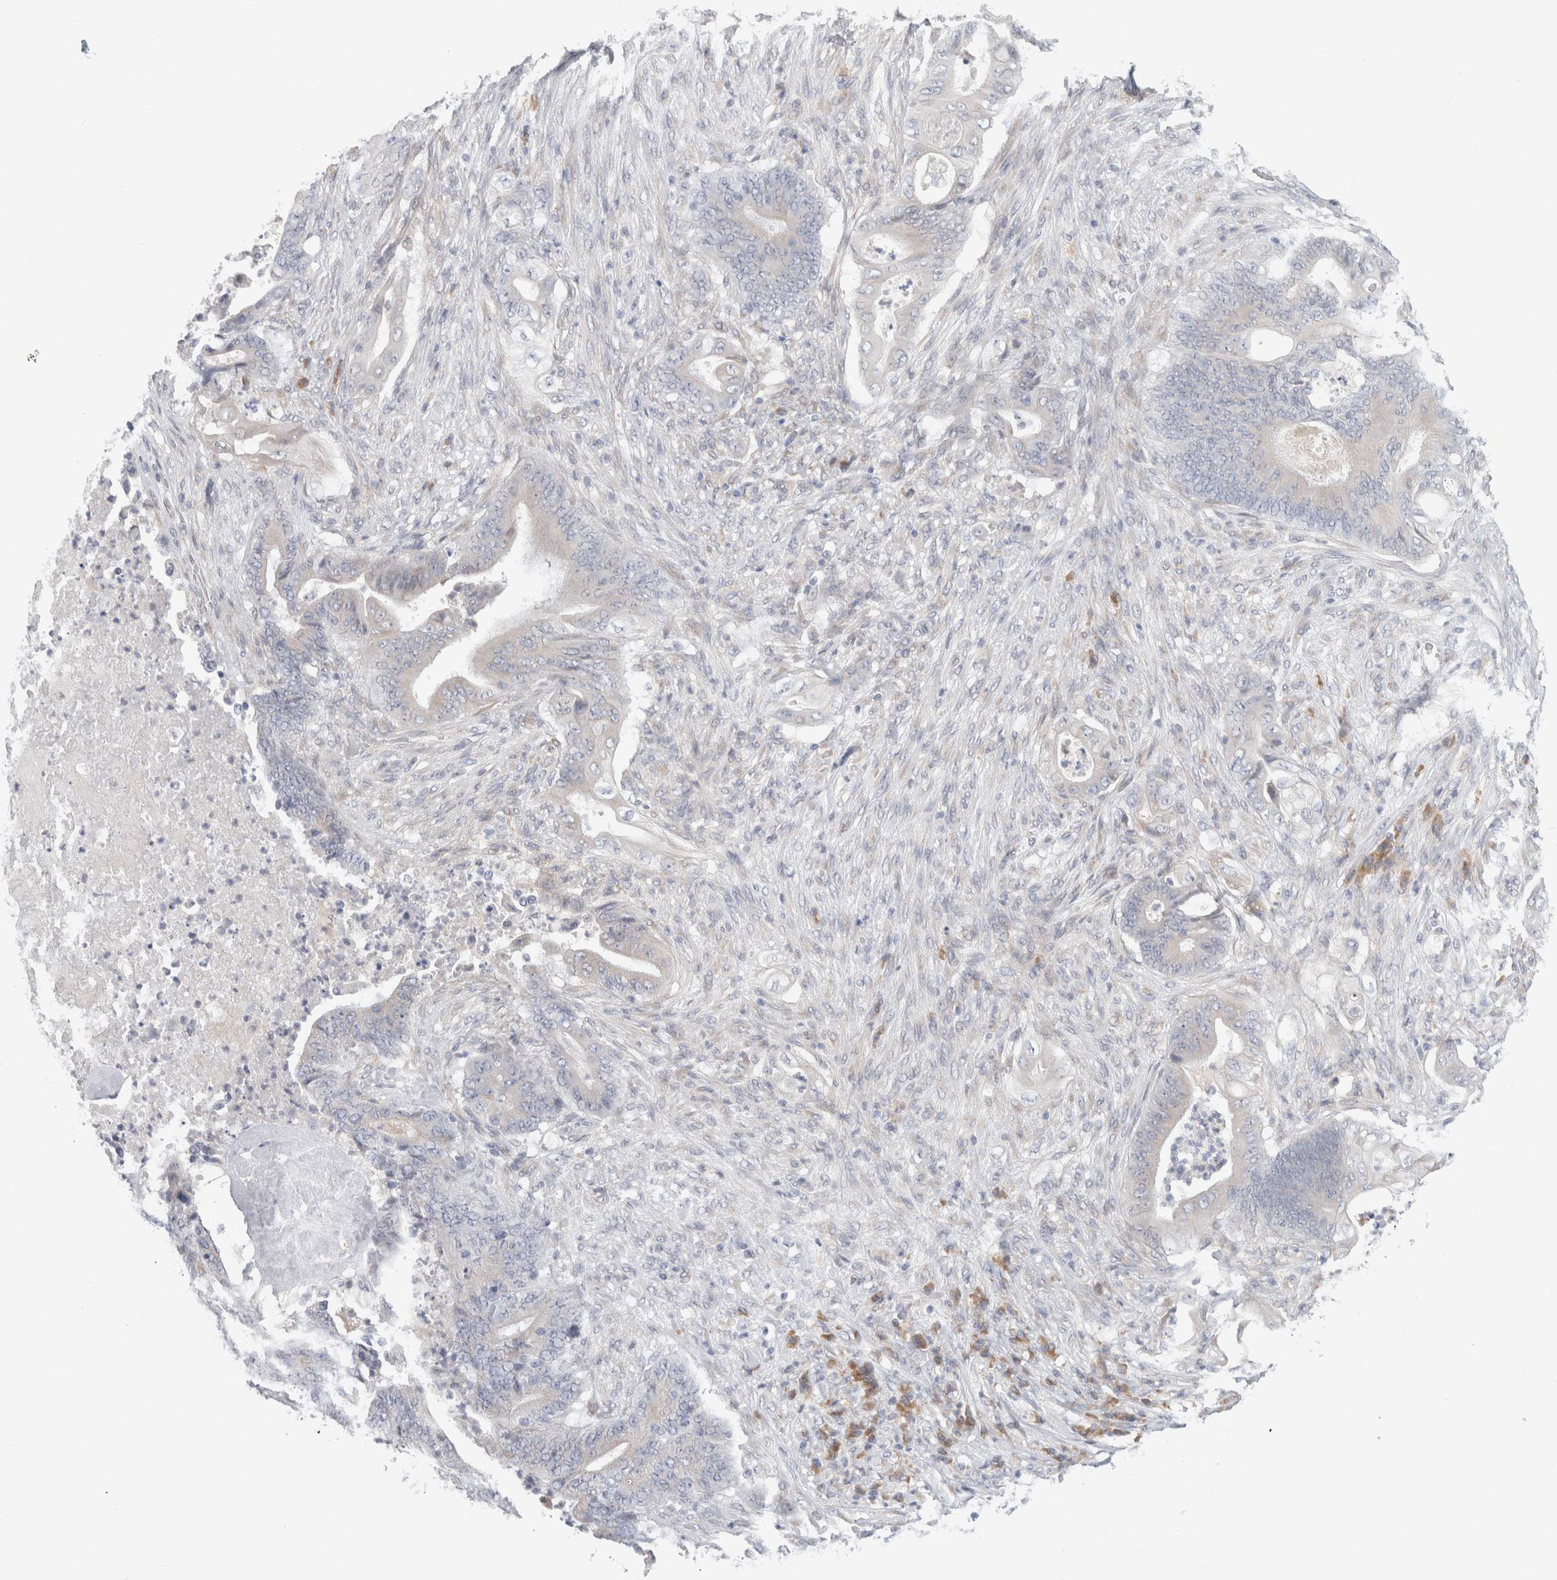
{"staining": {"intensity": "negative", "quantity": "none", "location": "none"}, "tissue": "stomach cancer", "cell_type": "Tumor cells", "image_type": "cancer", "snomed": [{"axis": "morphology", "description": "Adenocarcinoma, NOS"}, {"axis": "topography", "description": "Stomach"}], "caption": "Immunohistochemistry (IHC) micrograph of neoplastic tissue: stomach adenocarcinoma stained with DAB displays no significant protein staining in tumor cells.", "gene": "RUSF1", "patient": {"sex": "female", "age": 73}}